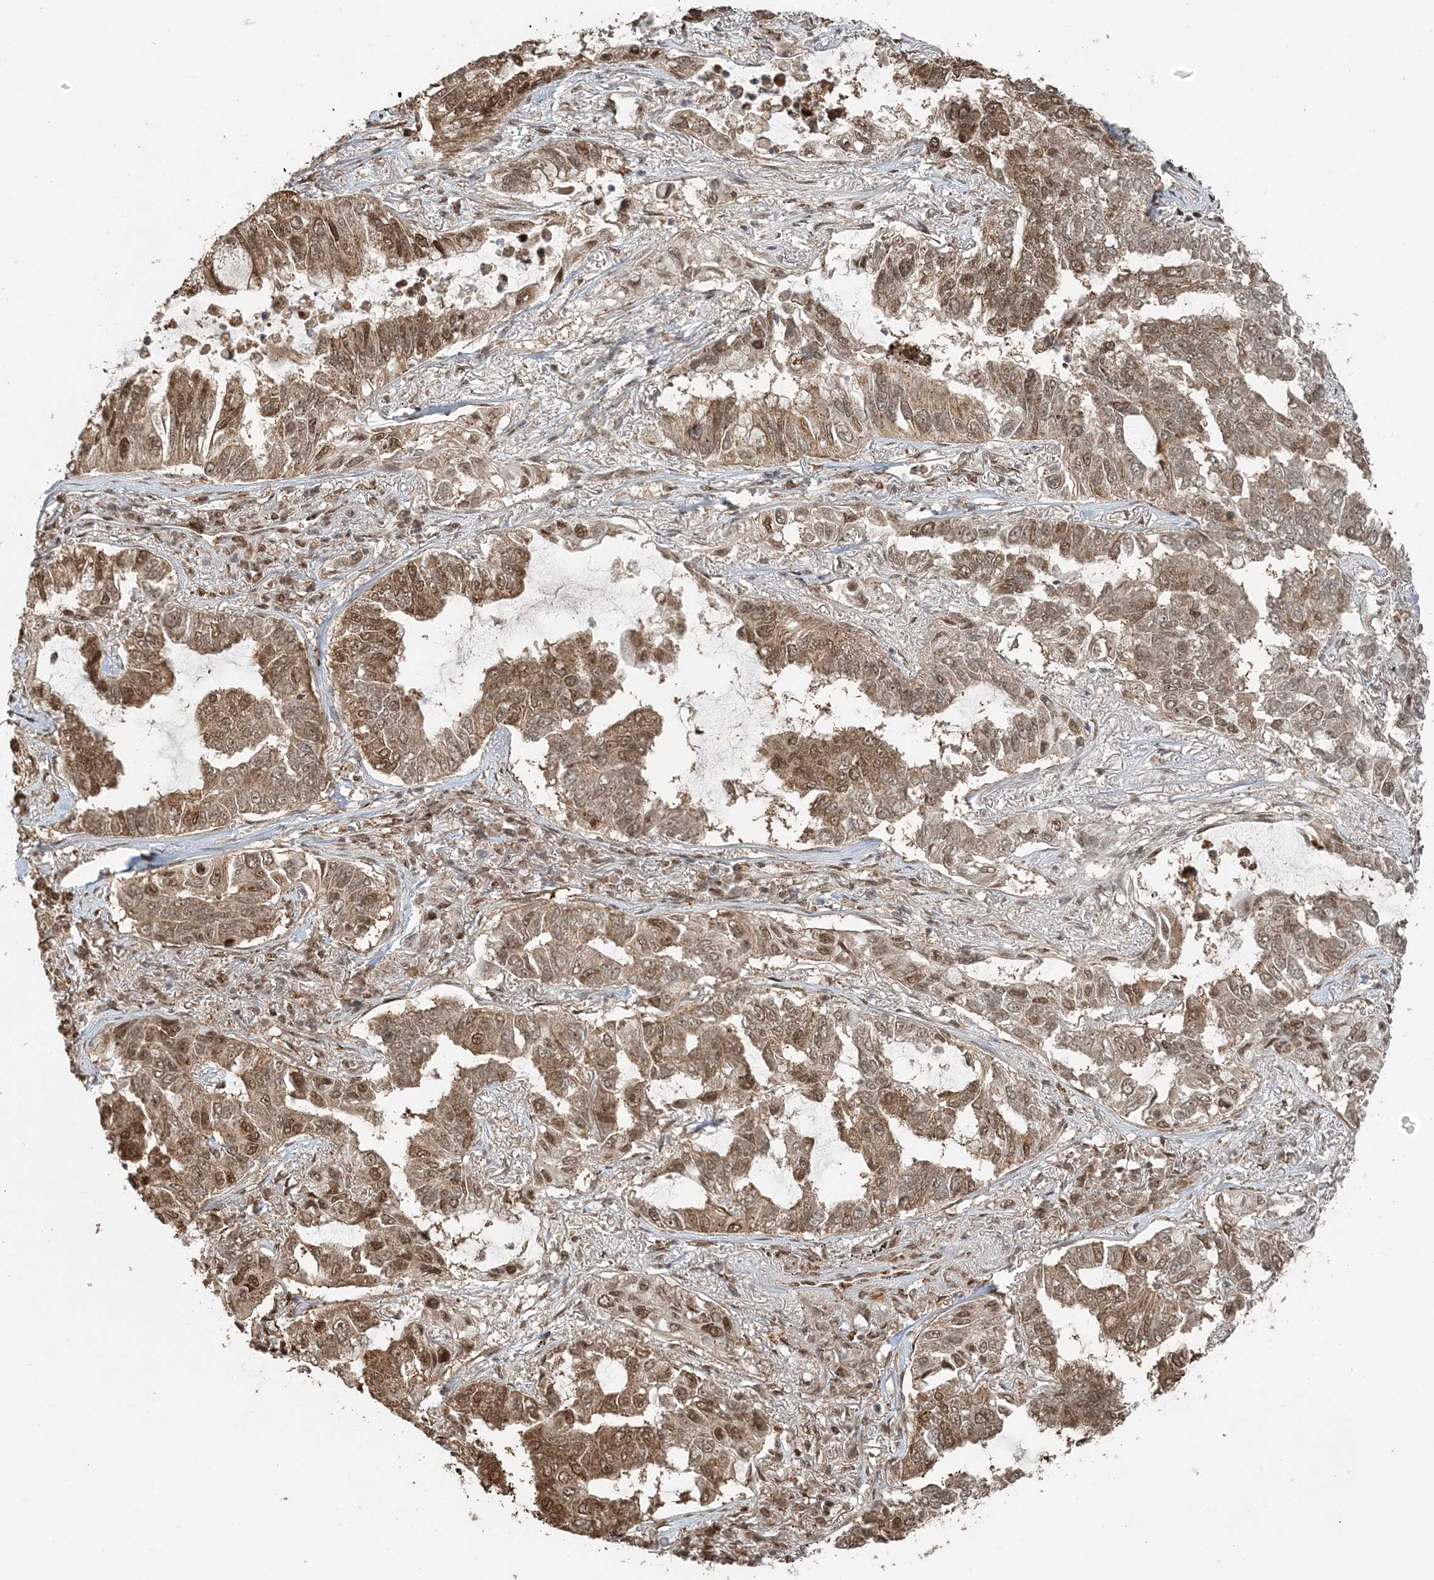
{"staining": {"intensity": "moderate", "quantity": ">75%", "location": "cytoplasmic/membranous,nuclear"}, "tissue": "lung cancer", "cell_type": "Tumor cells", "image_type": "cancer", "snomed": [{"axis": "morphology", "description": "Adenocarcinoma, NOS"}, {"axis": "topography", "description": "Lung"}], "caption": "Approximately >75% of tumor cells in lung adenocarcinoma display moderate cytoplasmic/membranous and nuclear protein expression as visualized by brown immunohistochemical staining.", "gene": "ARHGAP35", "patient": {"sex": "male", "age": 64}}